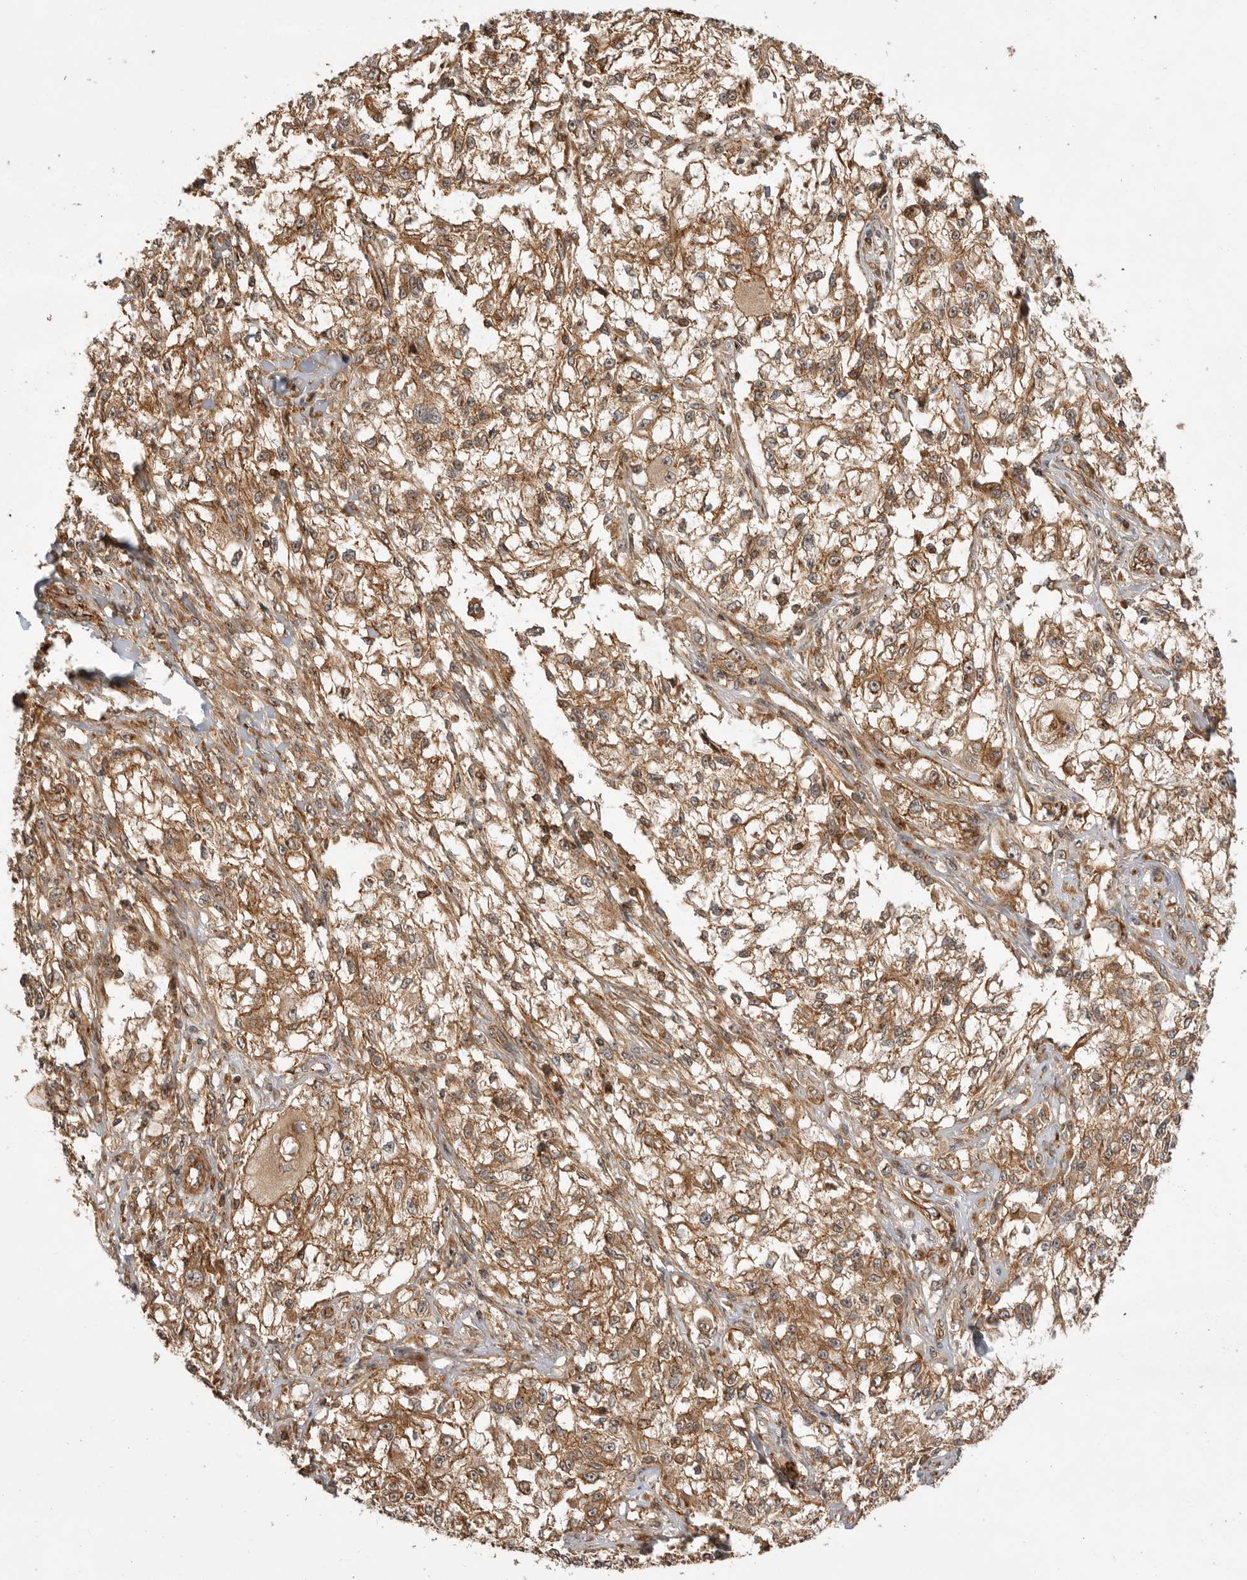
{"staining": {"intensity": "moderate", "quantity": ">75%", "location": "cytoplasmic/membranous"}, "tissue": "melanoma", "cell_type": "Tumor cells", "image_type": "cancer", "snomed": [{"axis": "morphology", "description": "Malignant melanoma, NOS"}, {"axis": "topography", "description": "Skin of head"}], "caption": "Malignant melanoma tissue exhibits moderate cytoplasmic/membranous expression in approximately >75% of tumor cells, visualized by immunohistochemistry. Immunohistochemistry (ihc) stains the protein of interest in brown and the nuclei are stained blue.", "gene": "GPATCH2", "patient": {"sex": "male", "age": 83}}